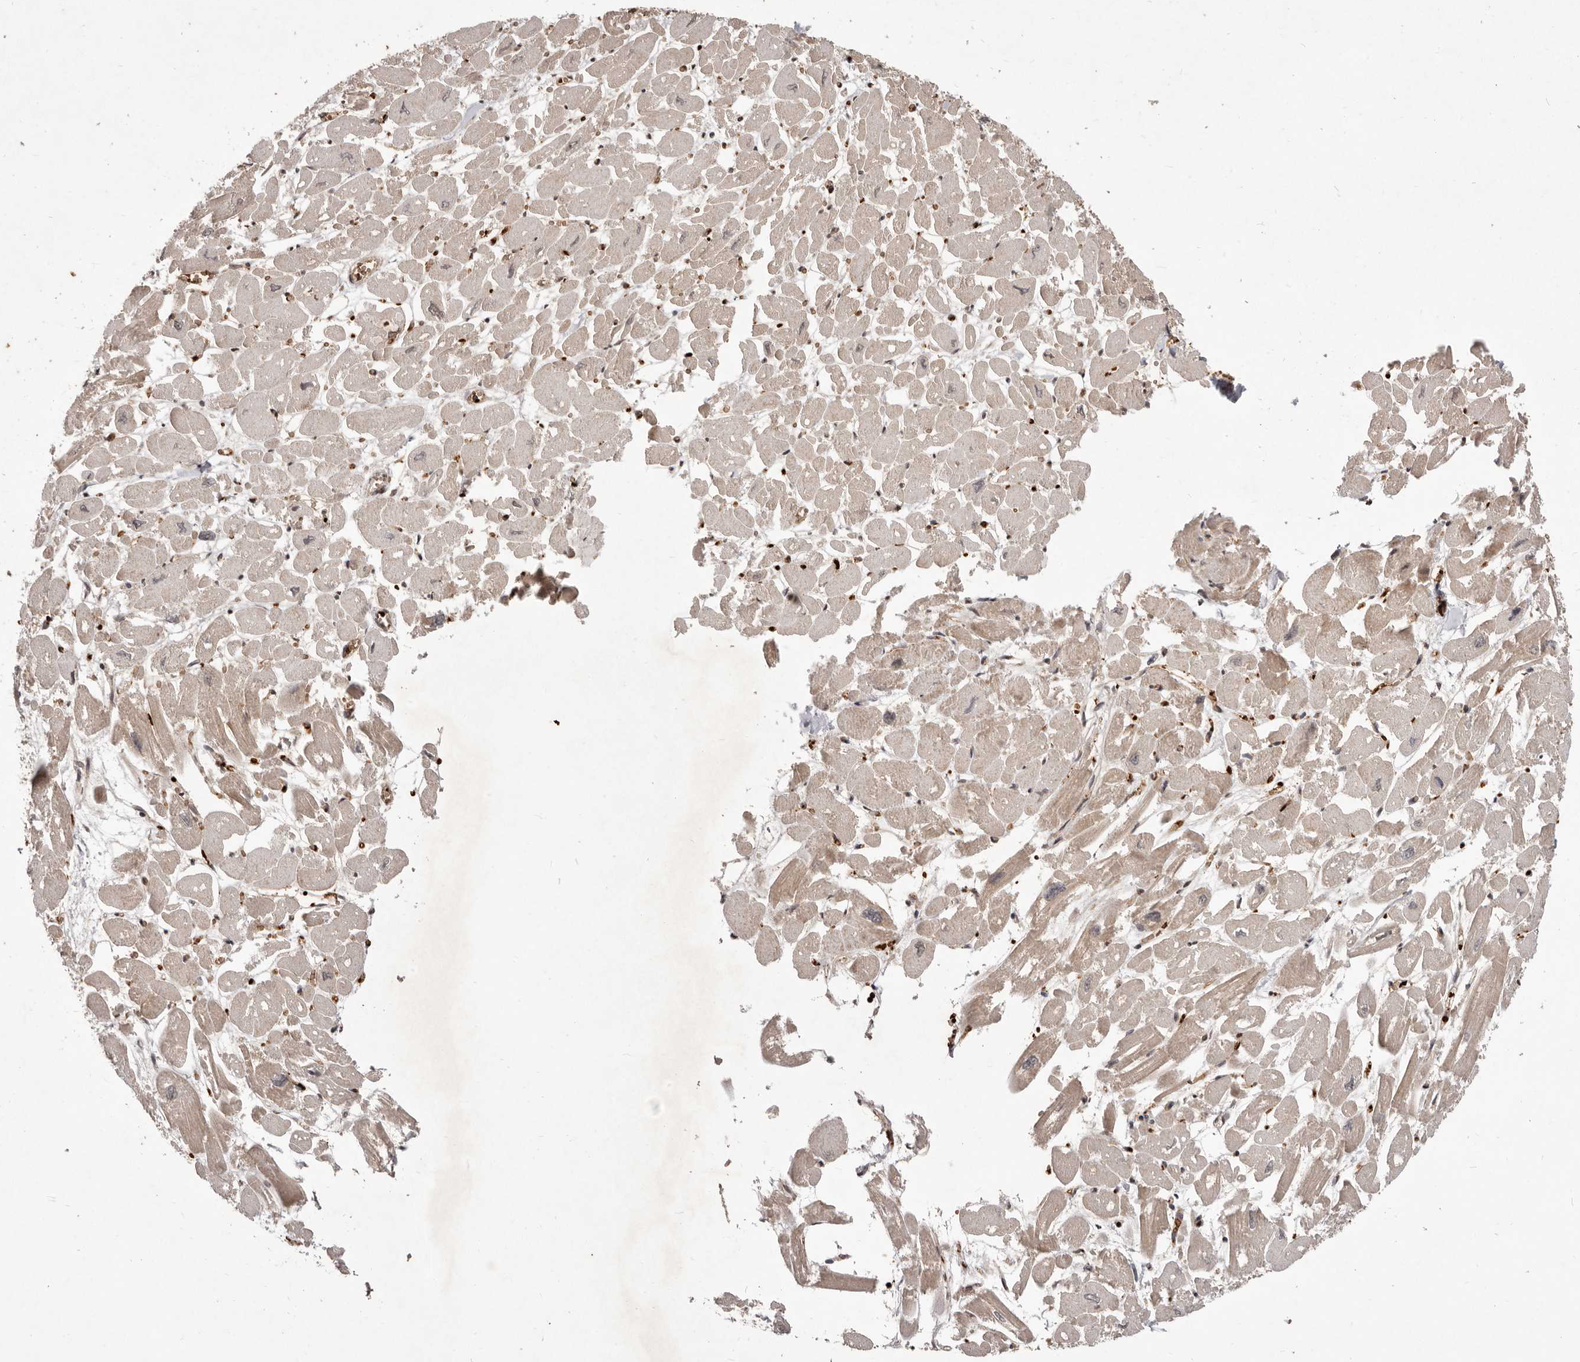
{"staining": {"intensity": "moderate", "quantity": "25%-75%", "location": "cytoplasmic/membranous"}, "tissue": "heart muscle", "cell_type": "Cardiomyocytes", "image_type": "normal", "snomed": [{"axis": "morphology", "description": "Normal tissue, NOS"}, {"axis": "topography", "description": "Heart"}], "caption": "An immunohistochemistry image of normal tissue is shown. Protein staining in brown highlights moderate cytoplasmic/membranous positivity in heart muscle within cardiomyocytes. (DAB (3,3'-diaminobenzidine) IHC, brown staining for protein, blue staining for nuclei).", "gene": "NCOA3", "patient": {"sex": "male", "age": 54}}